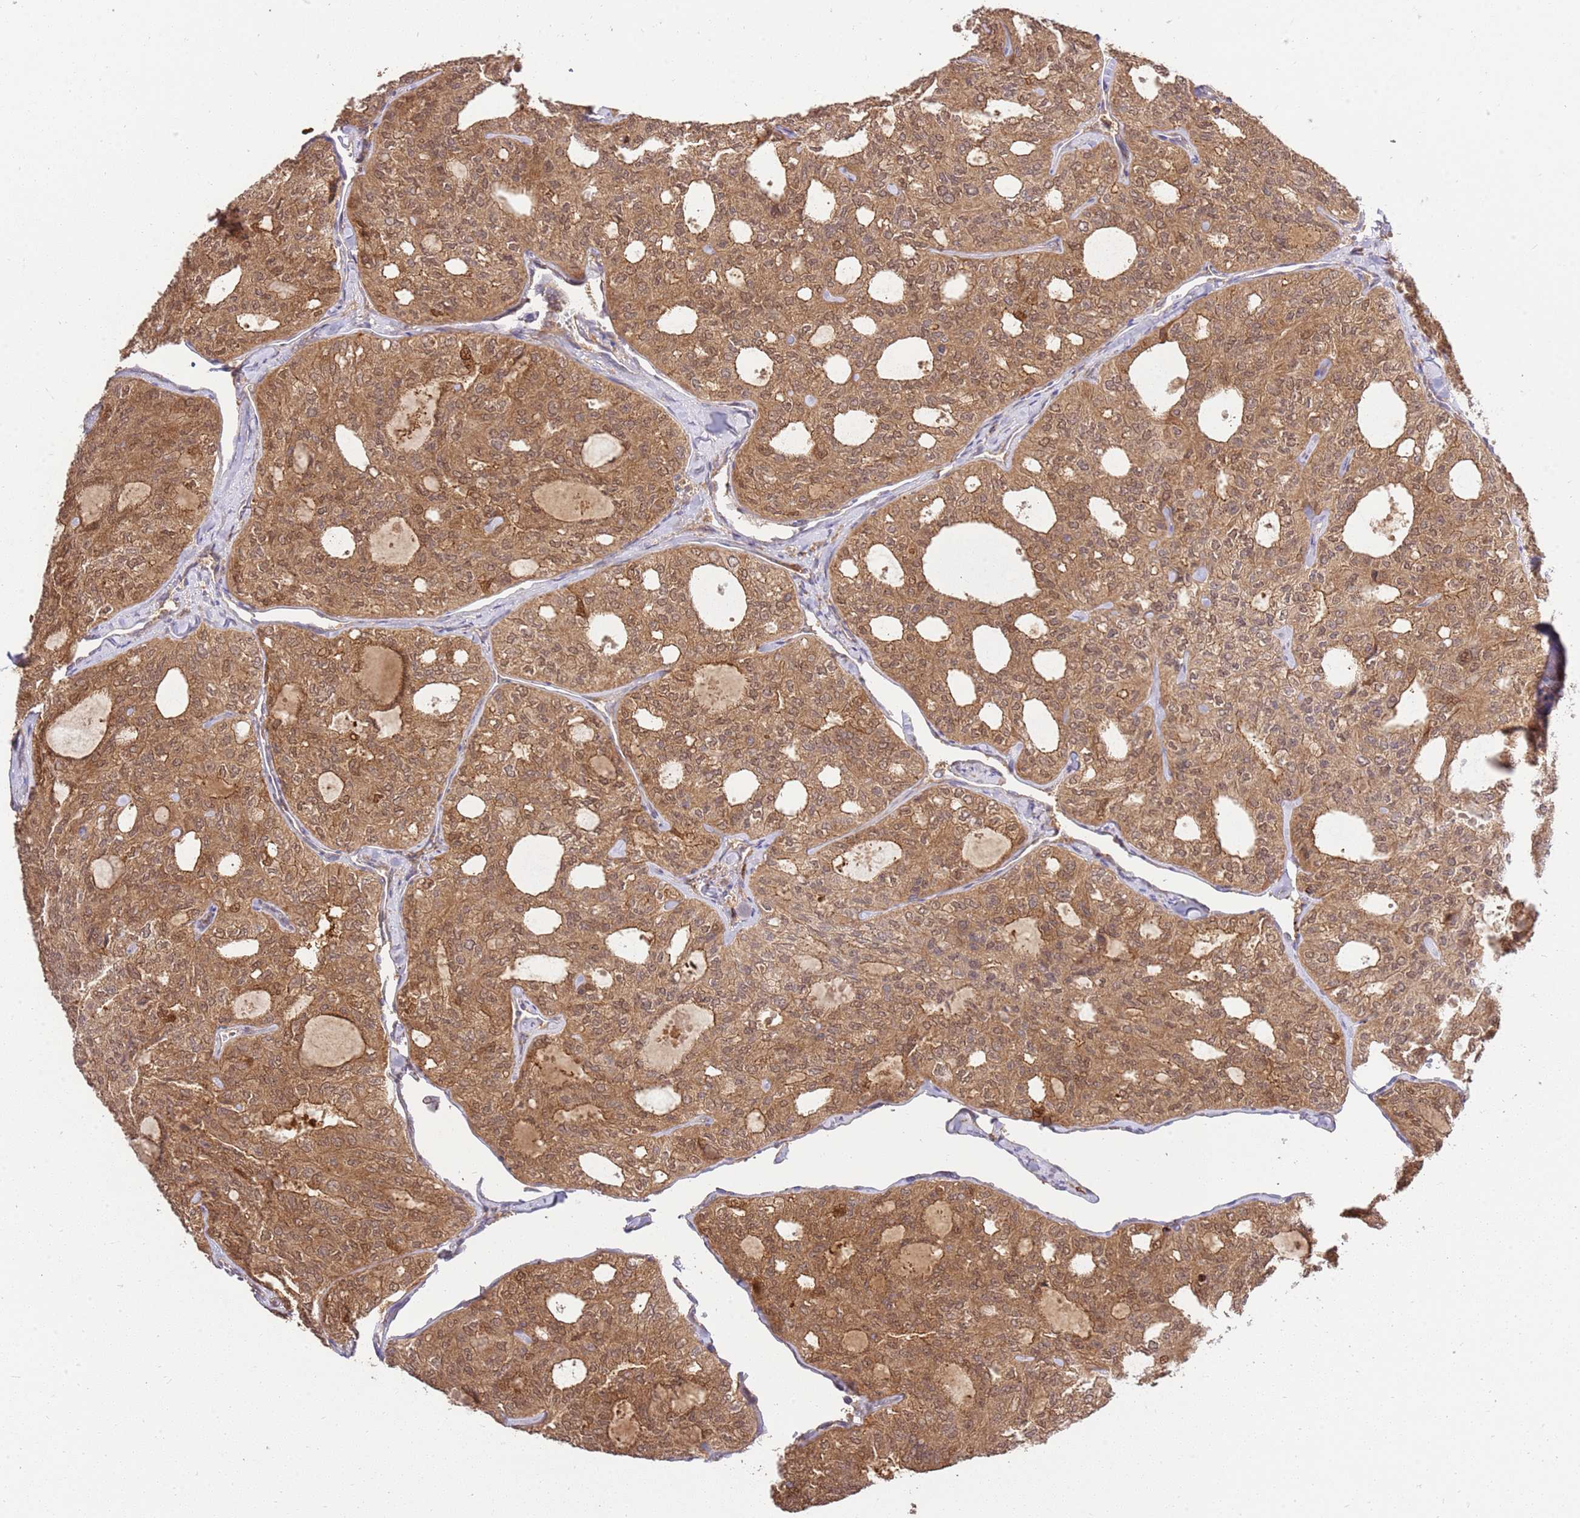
{"staining": {"intensity": "moderate", "quantity": ">75%", "location": "cytoplasmic/membranous,nuclear"}, "tissue": "thyroid cancer", "cell_type": "Tumor cells", "image_type": "cancer", "snomed": [{"axis": "morphology", "description": "Follicular adenoma carcinoma, NOS"}, {"axis": "topography", "description": "Thyroid gland"}], "caption": "Thyroid follicular adenoma carcinoma was stained to show a protein in brown. There is medium levels of moderate cytoplasmic/membranous and nuclear staining in approximately >75% of tumor cells.", "gene": "GAREM1", "patient": {"sex": "male", "age": 75}}